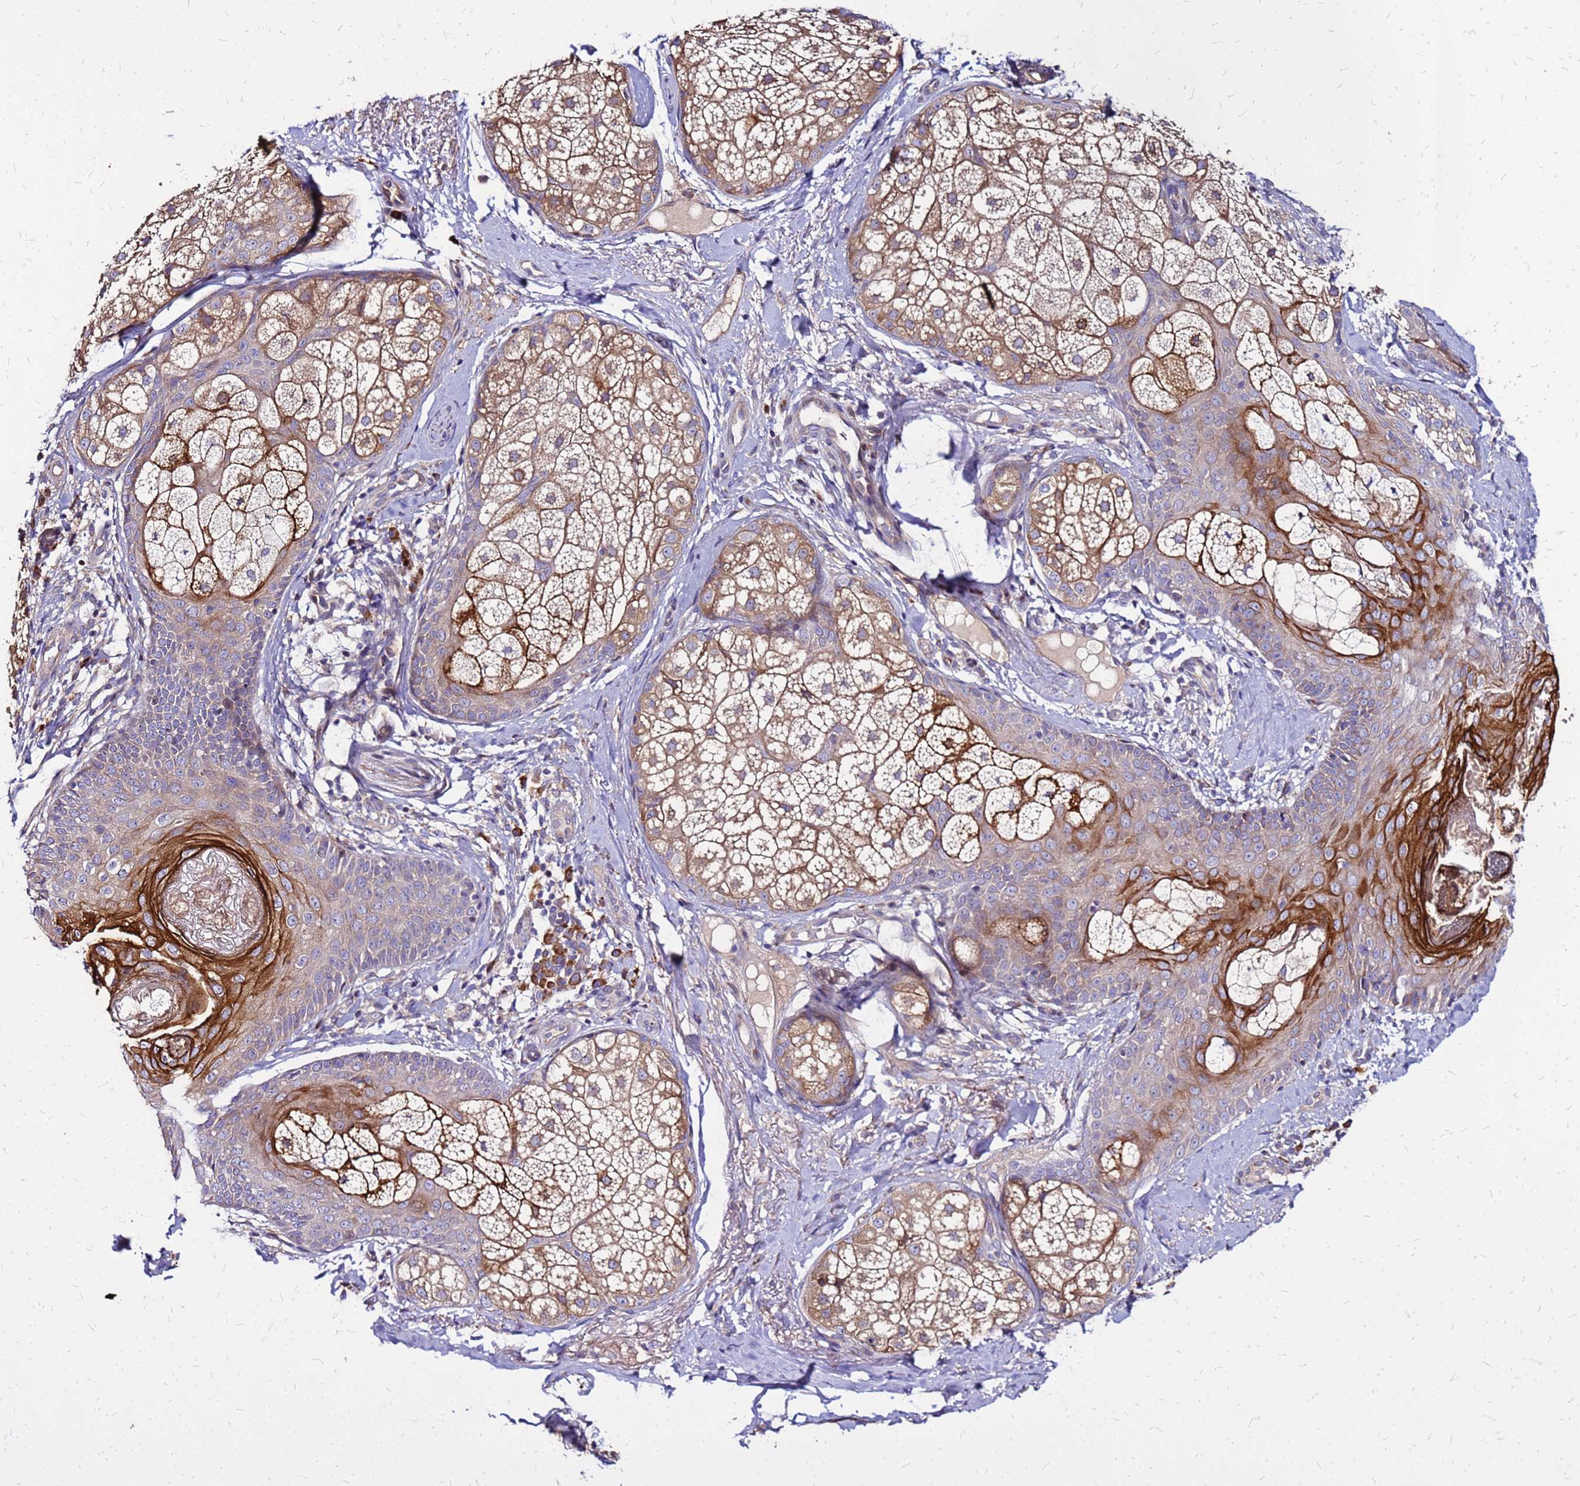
{"staining": {"intensity": "moderate", "quantity": ">75%", "location": "cytoplasmic/membranous"}, "tissue": "skin", "cell_type": "Fibroblasts", "image_type": "normal", "snomed": [{"axis": "morphology", "description": "Normal tissue, NOS"}, {"axis": "topography", "description": "Skin"}], "caption": "Moderate cytoplasmic/membranous positivity for a protein is appreciated in about >75% of fibroblasts of normal skin using immunohistochemistry (IHC).", "gene": "VMO1", "patient": {"sex": "male", "age": 57}}